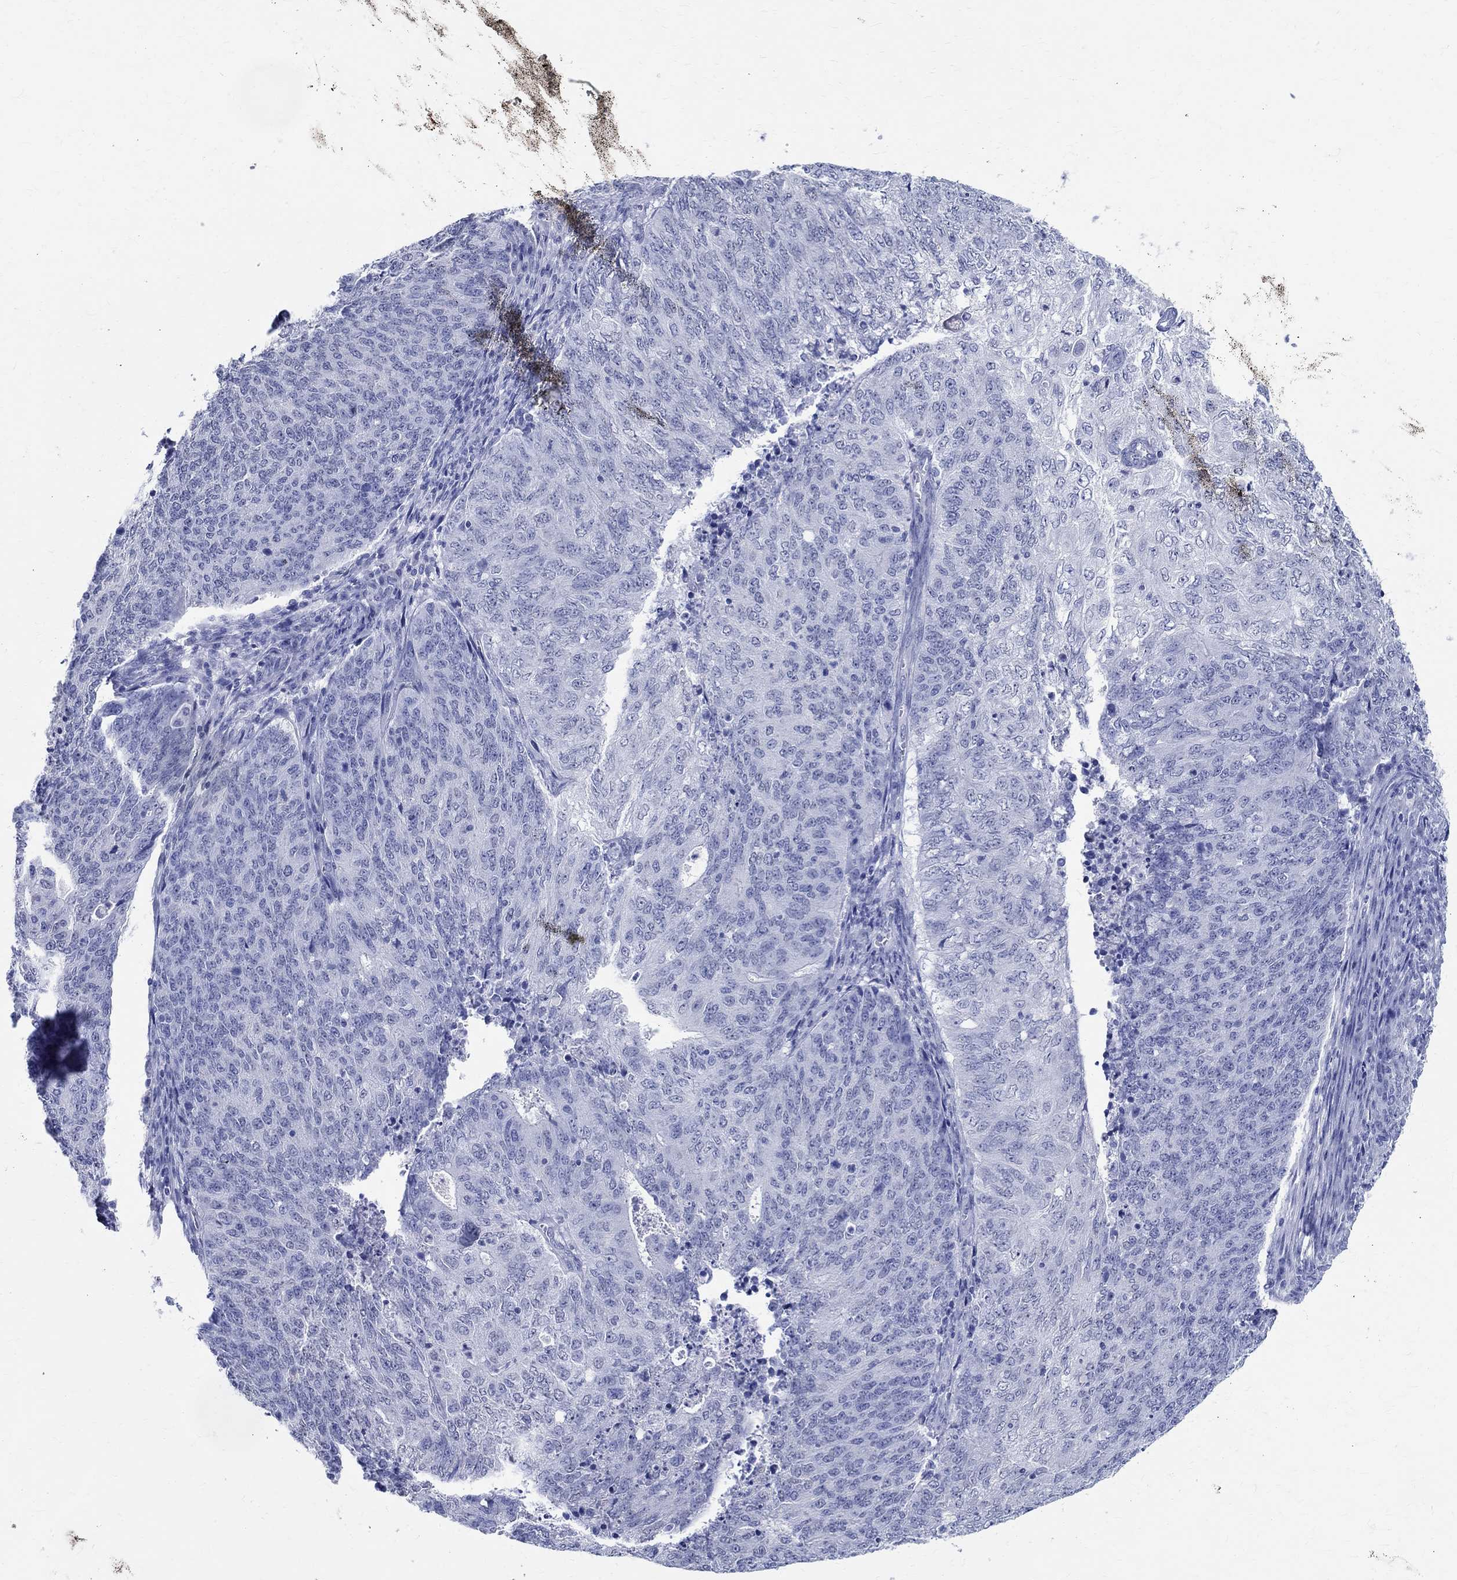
{"staining": {"intensity": "negative", "quantity": "none", "location": "none"}, "tissue": "endometrial cancer", "cell_type": "Tumor cells", "image_type": "cancer", "snomed": [{"axis": "morphology", "description": "Adenocarcinoma, NOS"}, {"axis": "topography", "description": "Endometrium"}], "caption": "This is an IHC photomicrograph of endometrial cancer (adenocarcinoma). There is no positivity in tumor cells.", "gene": "TSPAN16", "patient": {"sex": "female", "age": 82}}